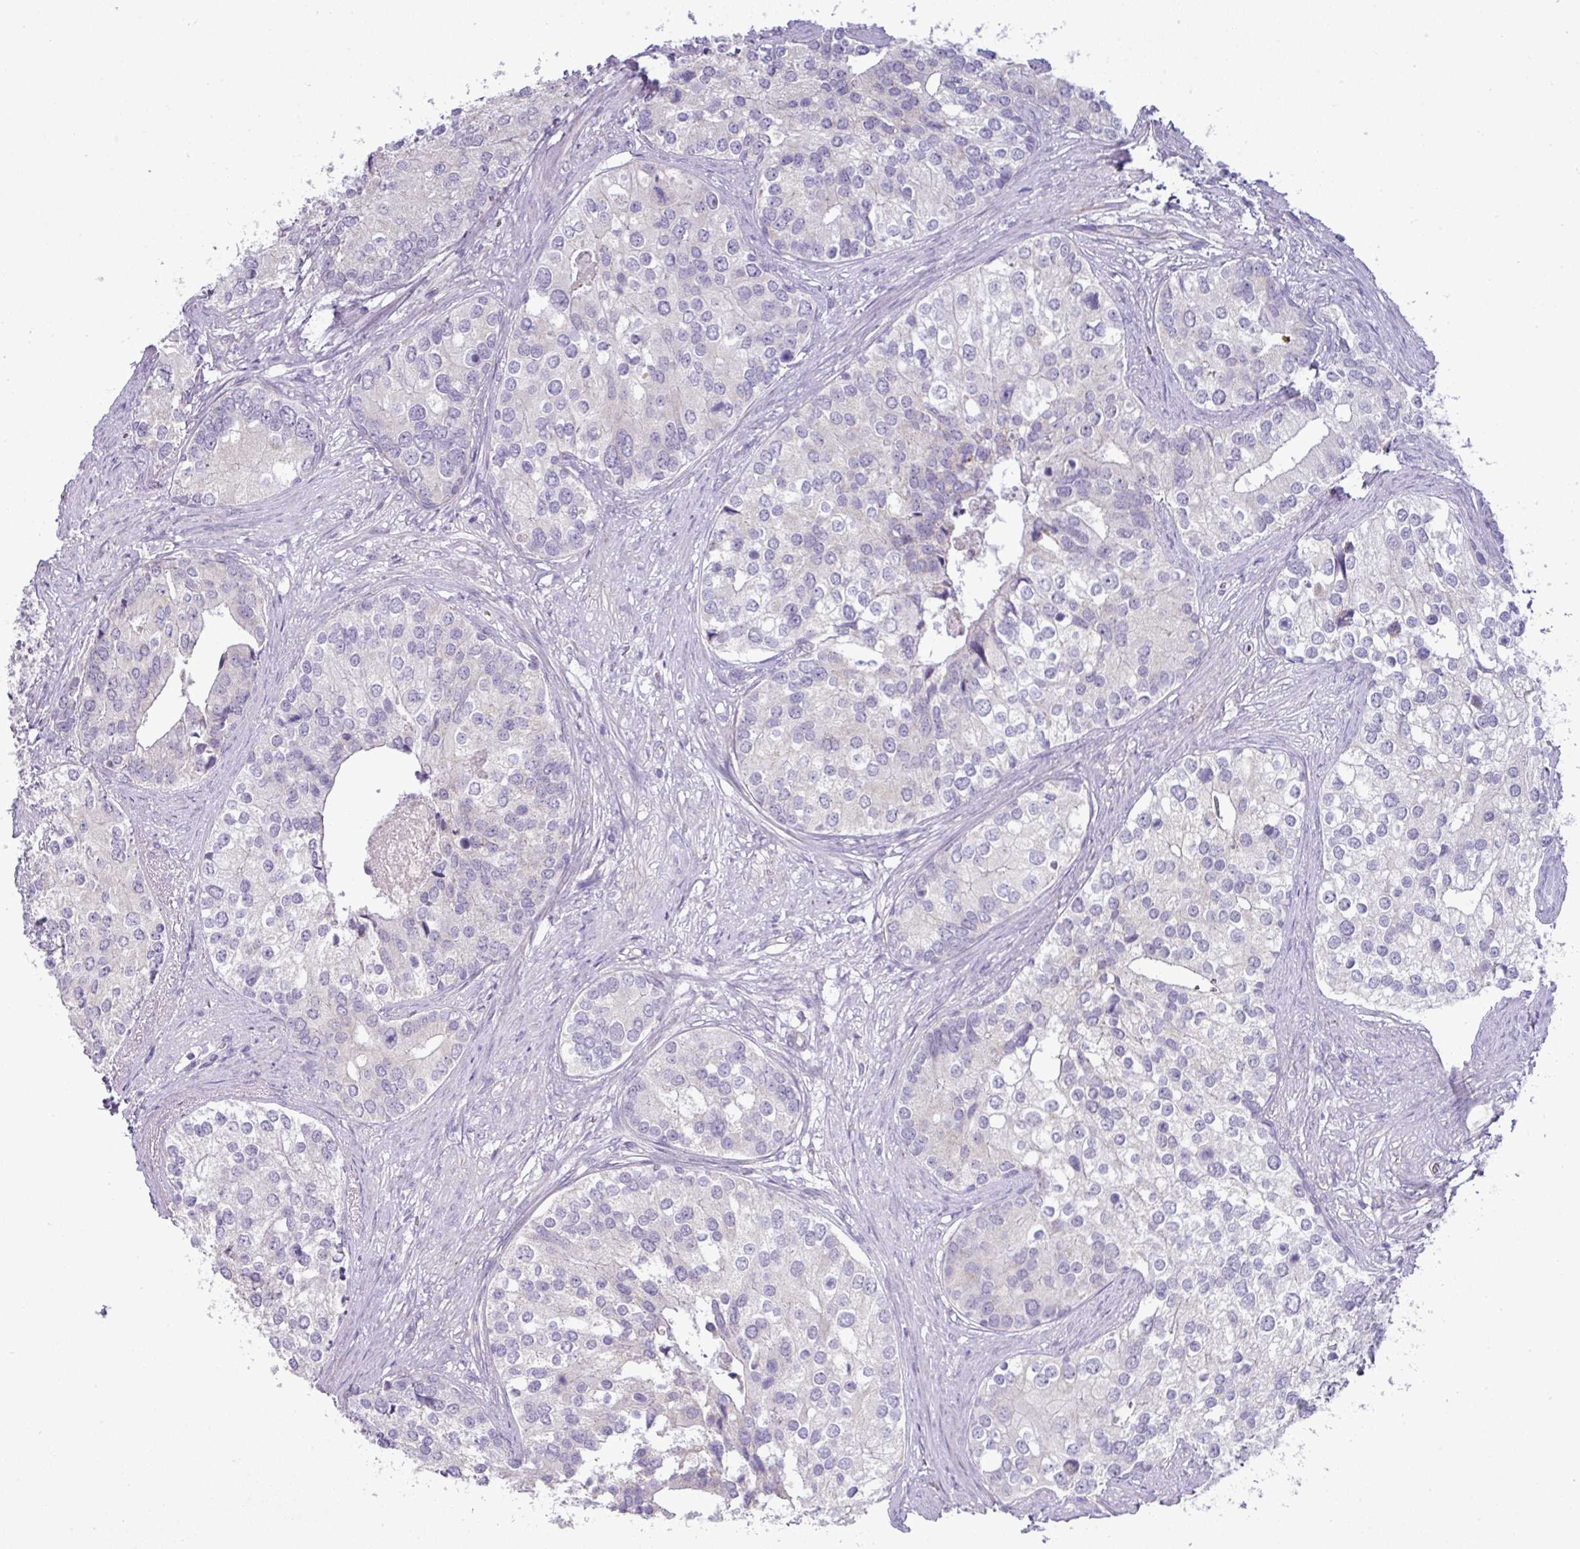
{"staining": {"intensity": "negative", "quantity": "none", "location": "none"}, "tissue": "prostate cancer", "cell_type": "Tumor cells", "image_type": "cancer", "snomed": [{"axis": "morphology", "description": "Adenocarcinoma, High grade"}, {"axis": "topography", "description": "Prostate"}], "caption": "Tumor cells show no significant positivity in prostate adenocarcinoma (high-grade).", "gene": "HBEGF", "patient": {"sex": "male", "age": 62}}